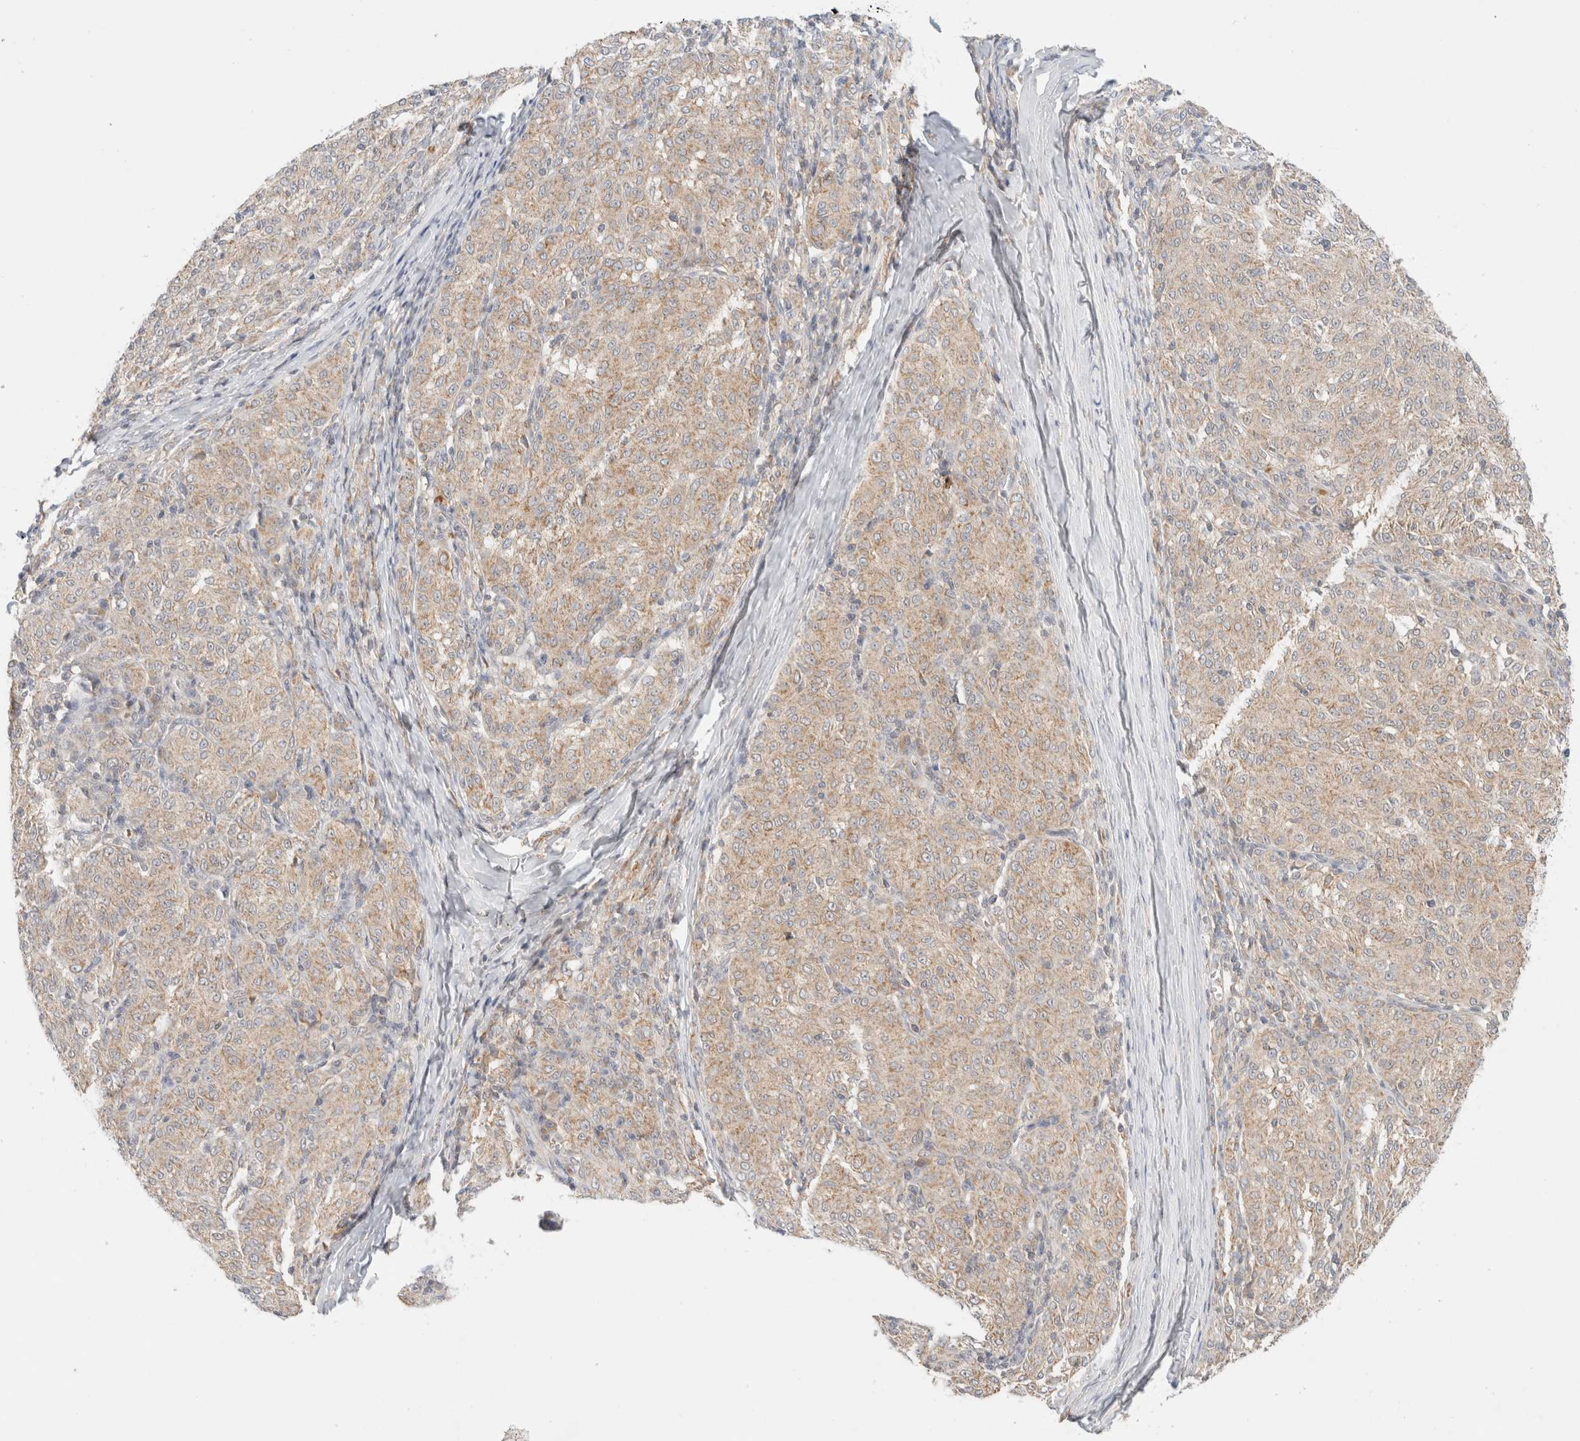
{"staining": {"intensity": "weak", "quantity": ">75%", "location": "cytoplasmic/membranous"}, "tissue": "melanoma", "cell_type": "Tumor cells", "image_type": "cancer", "snomed": [{"axis": "morphology", "description": "Malignant melanoma, NOS"}, {"axis": "topography", "description": "Skin"}], "caption": "Immunohistochemical staining of human malignant melanoma reveals low levels of weak cytoplasmic/membranous protein expression in approximately >75% of tumor cells.", "gene": "MRM3", "patient": {"sex": "female", "age": 72}}